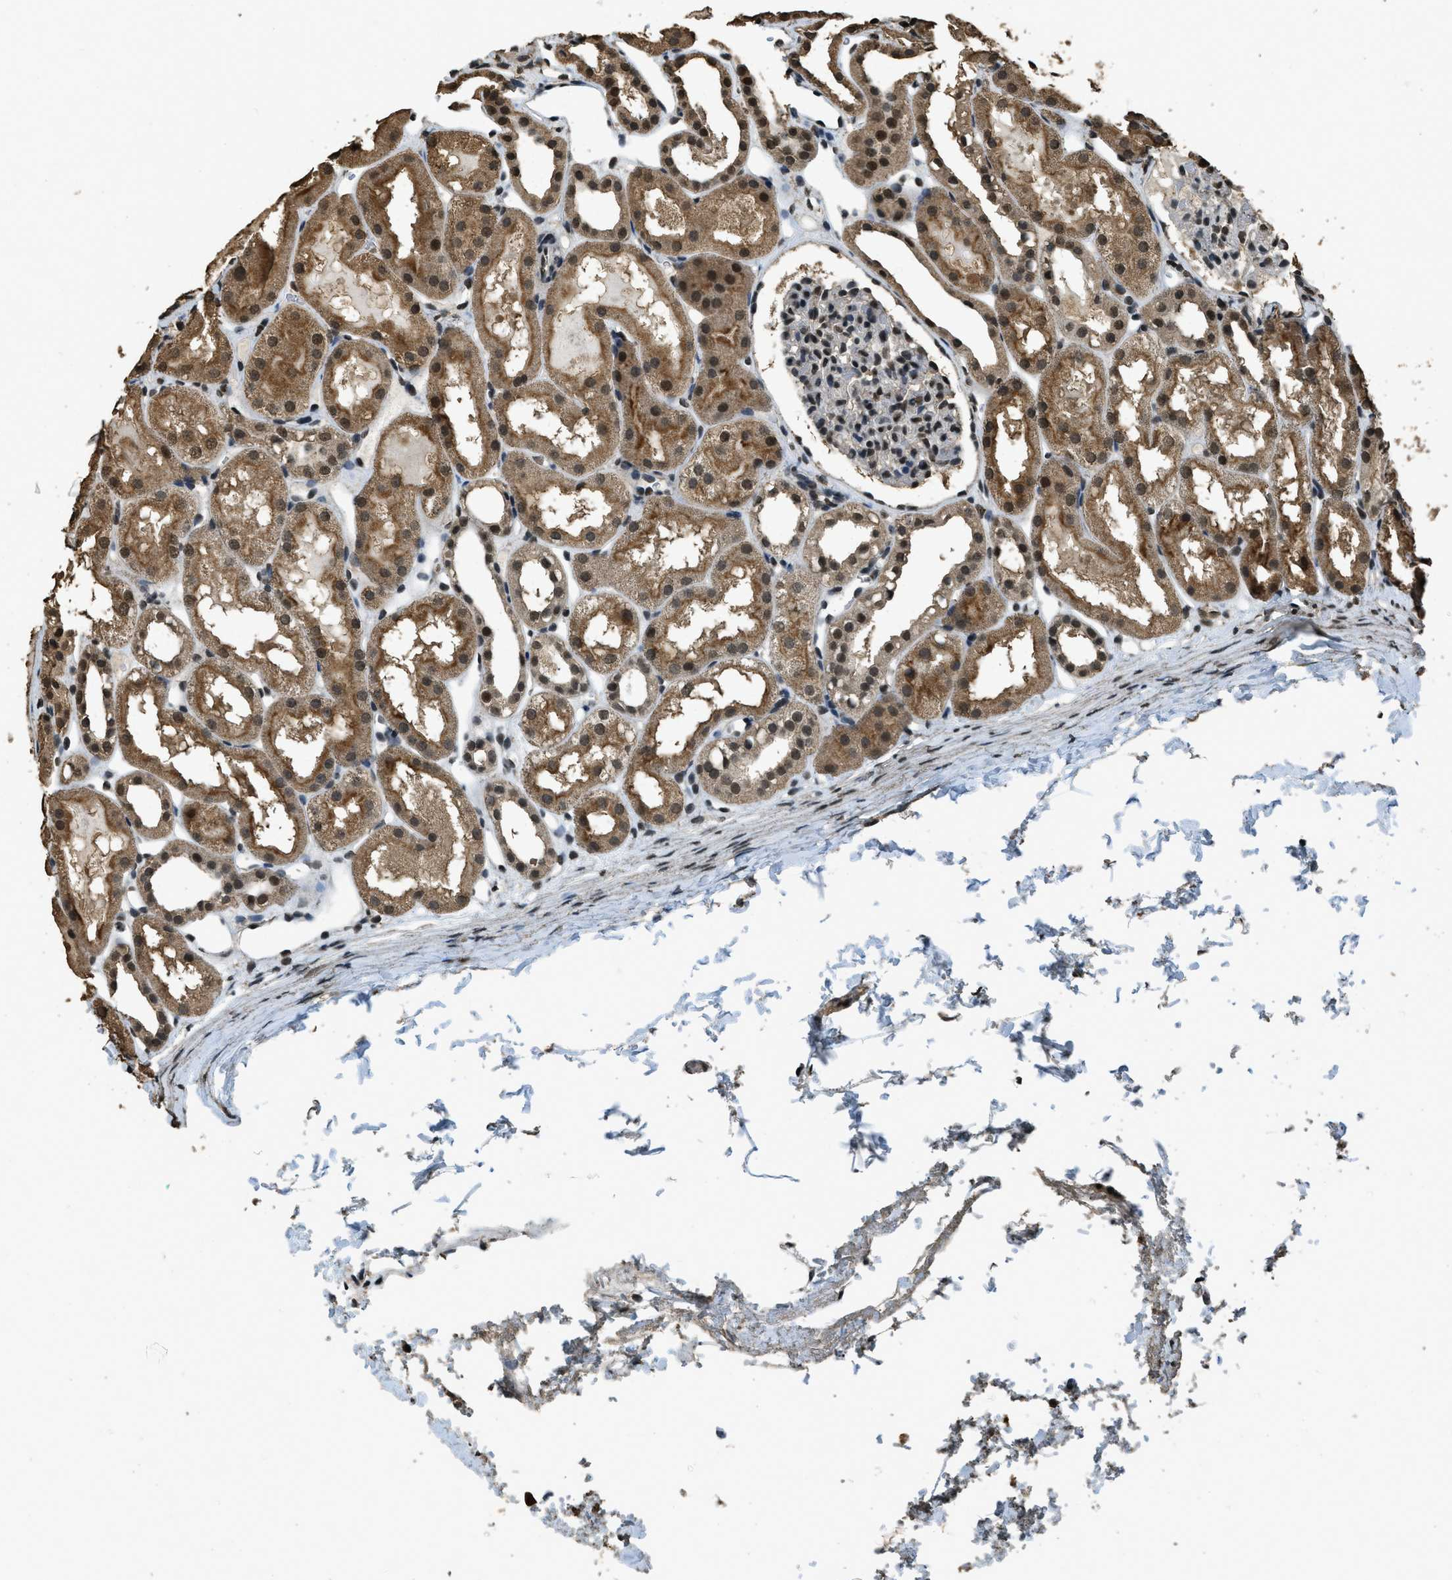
{"staining": {"intensity": "moderate", "quantity": ">75%", "location": "nuclear"}, "tissue": "kidney", "cell_type": "Cells in glomeruli", "image_type": "normal", "snomed": [{"axis": "morphology", "description": "Normal tissue, NOS"}, {"axis": "topography", "description": "Kidney"}, {"axis": "topography", "description": "Urinary bladder"}], "caption": "Protein staining shows moderate nuclear positivity in approximately >75% of cells in glomeruli in unremarkable kidney. The staining was performed using DAB (3,3'-diaminobenzidine) to visualize the protein expression in brown, while the nuclei were stained in blue with hematoxylin (Magnification: 20x).", "gene": "MYB", "patient": {"sex": "male", "age": 16}}